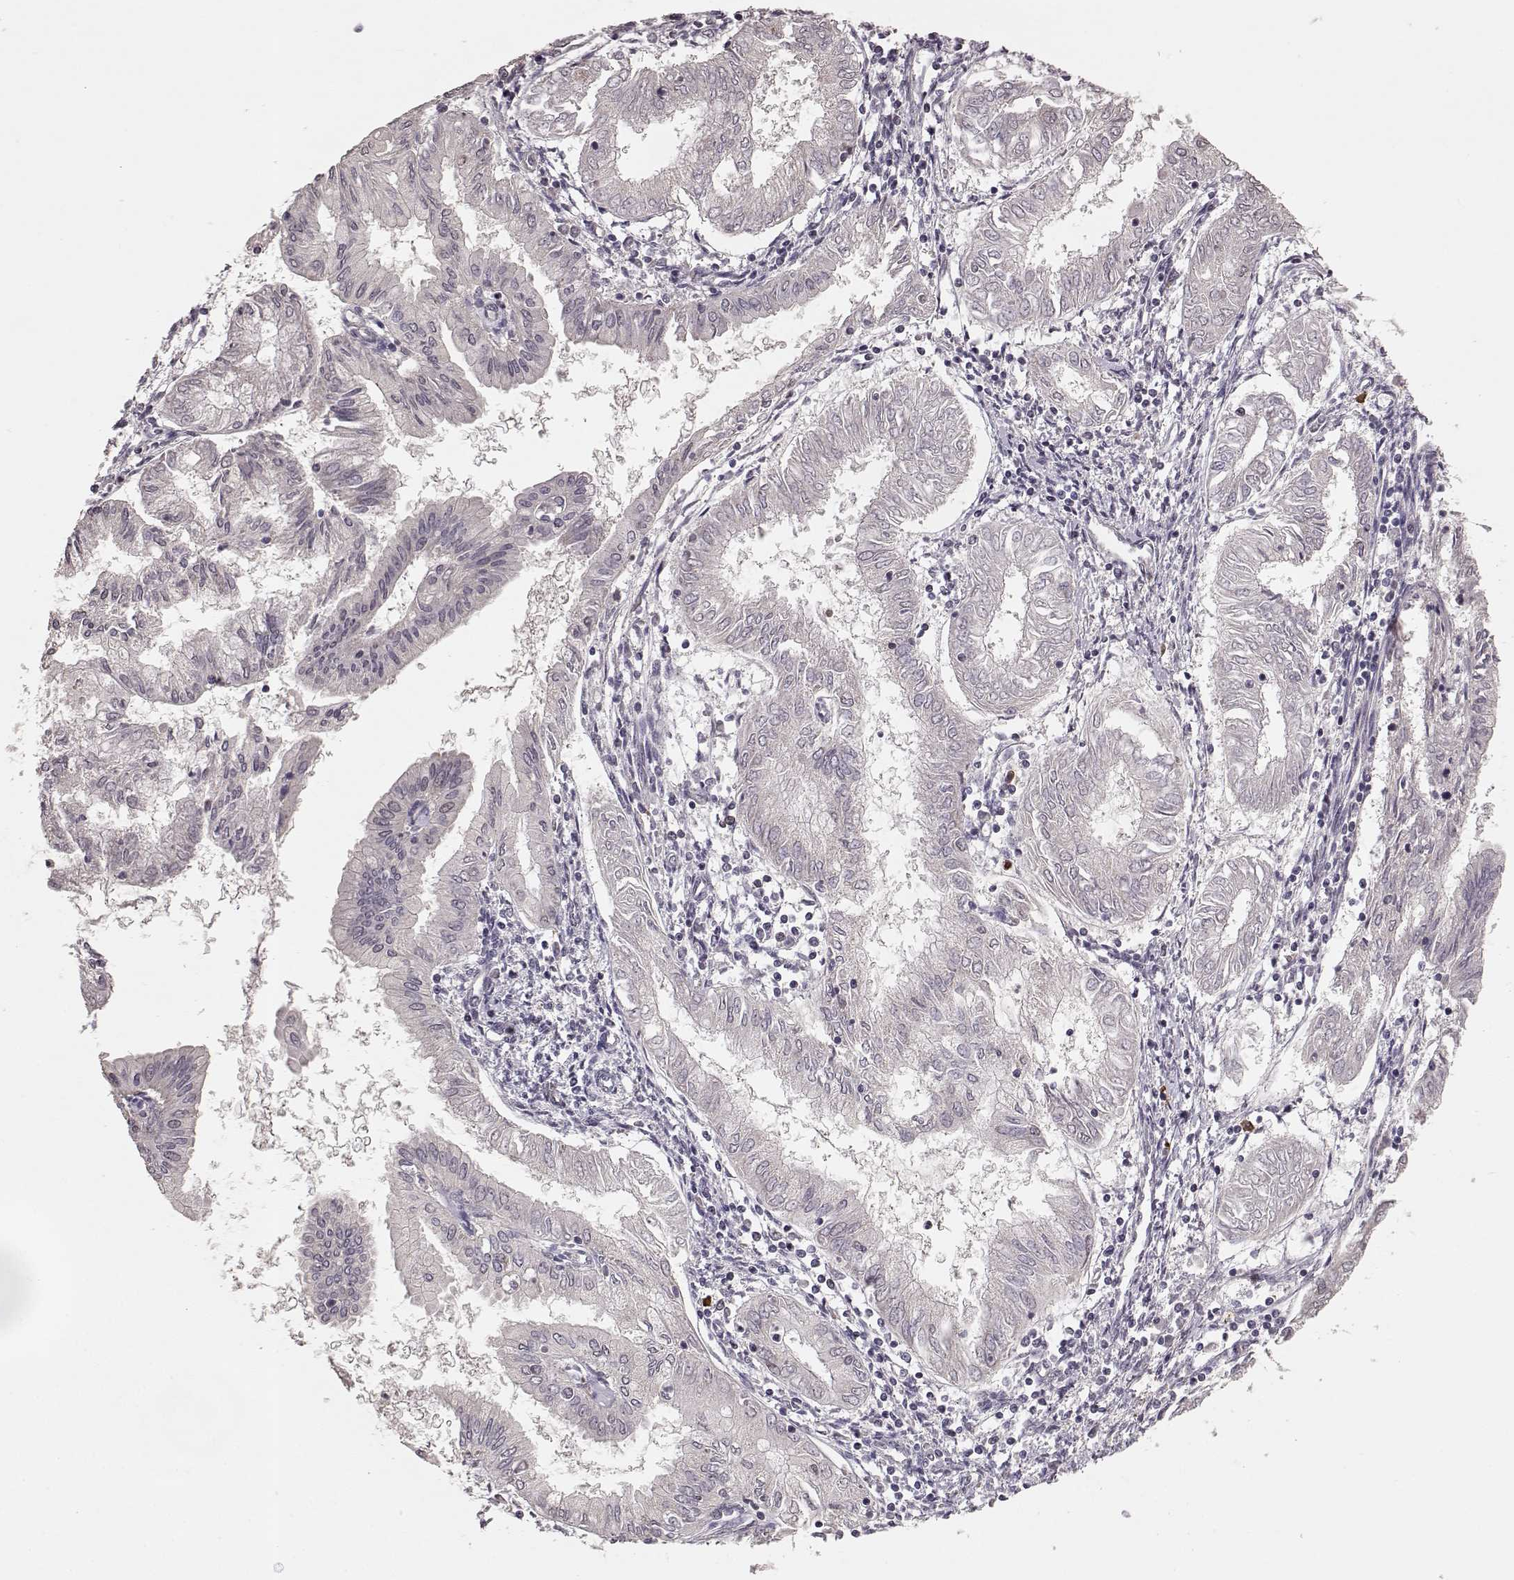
{"staining": {"intensity": "moderate", "quantity": "<25%", "location": "cytoplasmic/membranous"}, "tissue": "endometrial cancer", "cell_type": "Tumor cells", "image_type": "cancer", "snomed": [{"axis": "morphology", "description": "Adenocarcinoma, NOS"}, {"axis": "topography", "description": "Endometrium"}], "caption": "This is an image of immunohistochemistry staining of adenocarcinoma (endometrial), which shows moderate expression in the cytoplasmic/membranous of tumor cells.", "gene": "ELOVL5", "patient": {"sex": "female", "age": 68}}